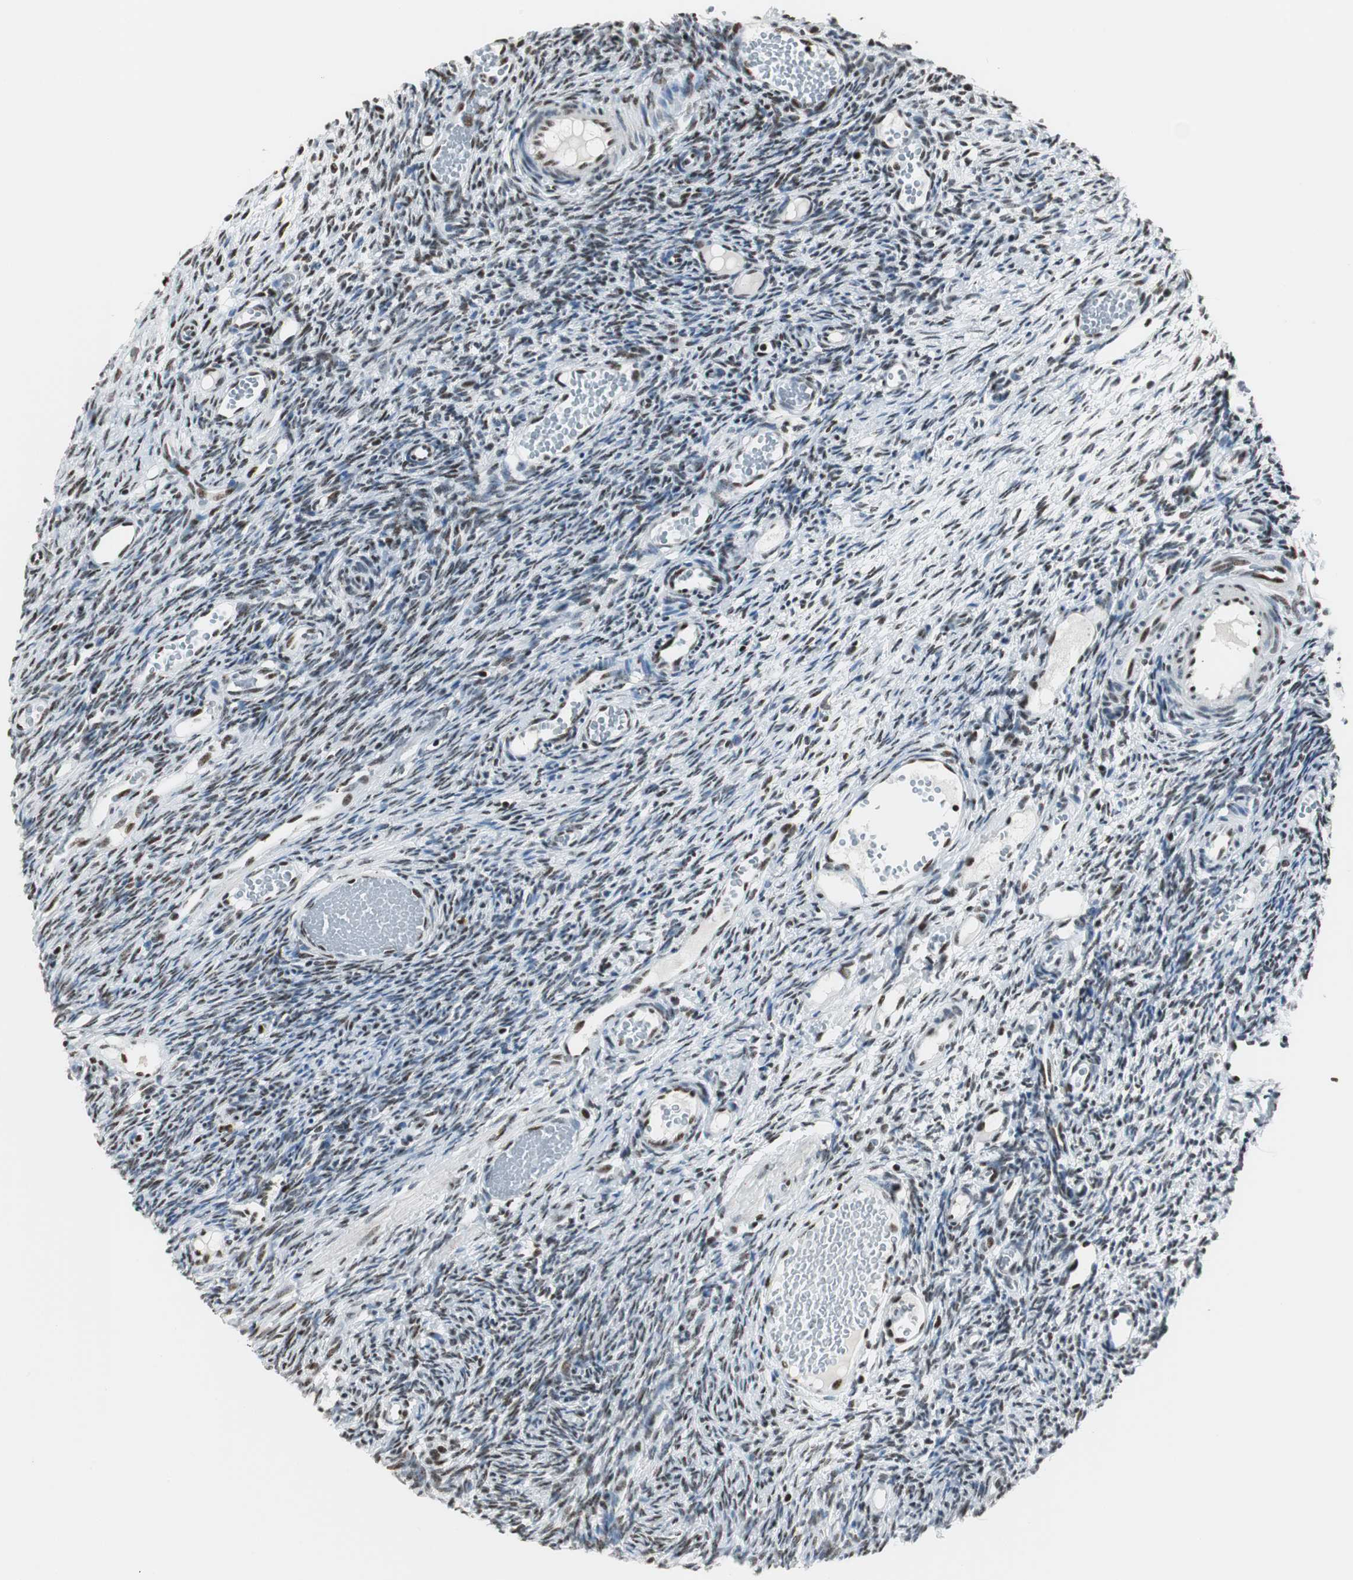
{"staining": {"intensity": "moderate", "quantity": "25%-75%", "location": "nuclear"}, "tissue": "ovary", "cell_type": "Ovarian stroma cells", "image_type": "normal", "snomed": [{"axis": "morphology", "description": "Normal tissue, NOS"}, {"axis": "topography", "description": "Ovary"}], "caption": "The immunohistochemical stain highlights moderate nuclear expression in ovarian stroma cells of unremarkable ovary. (brown staining indicates protein expression, while blue staining denotes nuclei).", "gene": "RBBP4", "patient": {"sex": "female", "age": 35}}